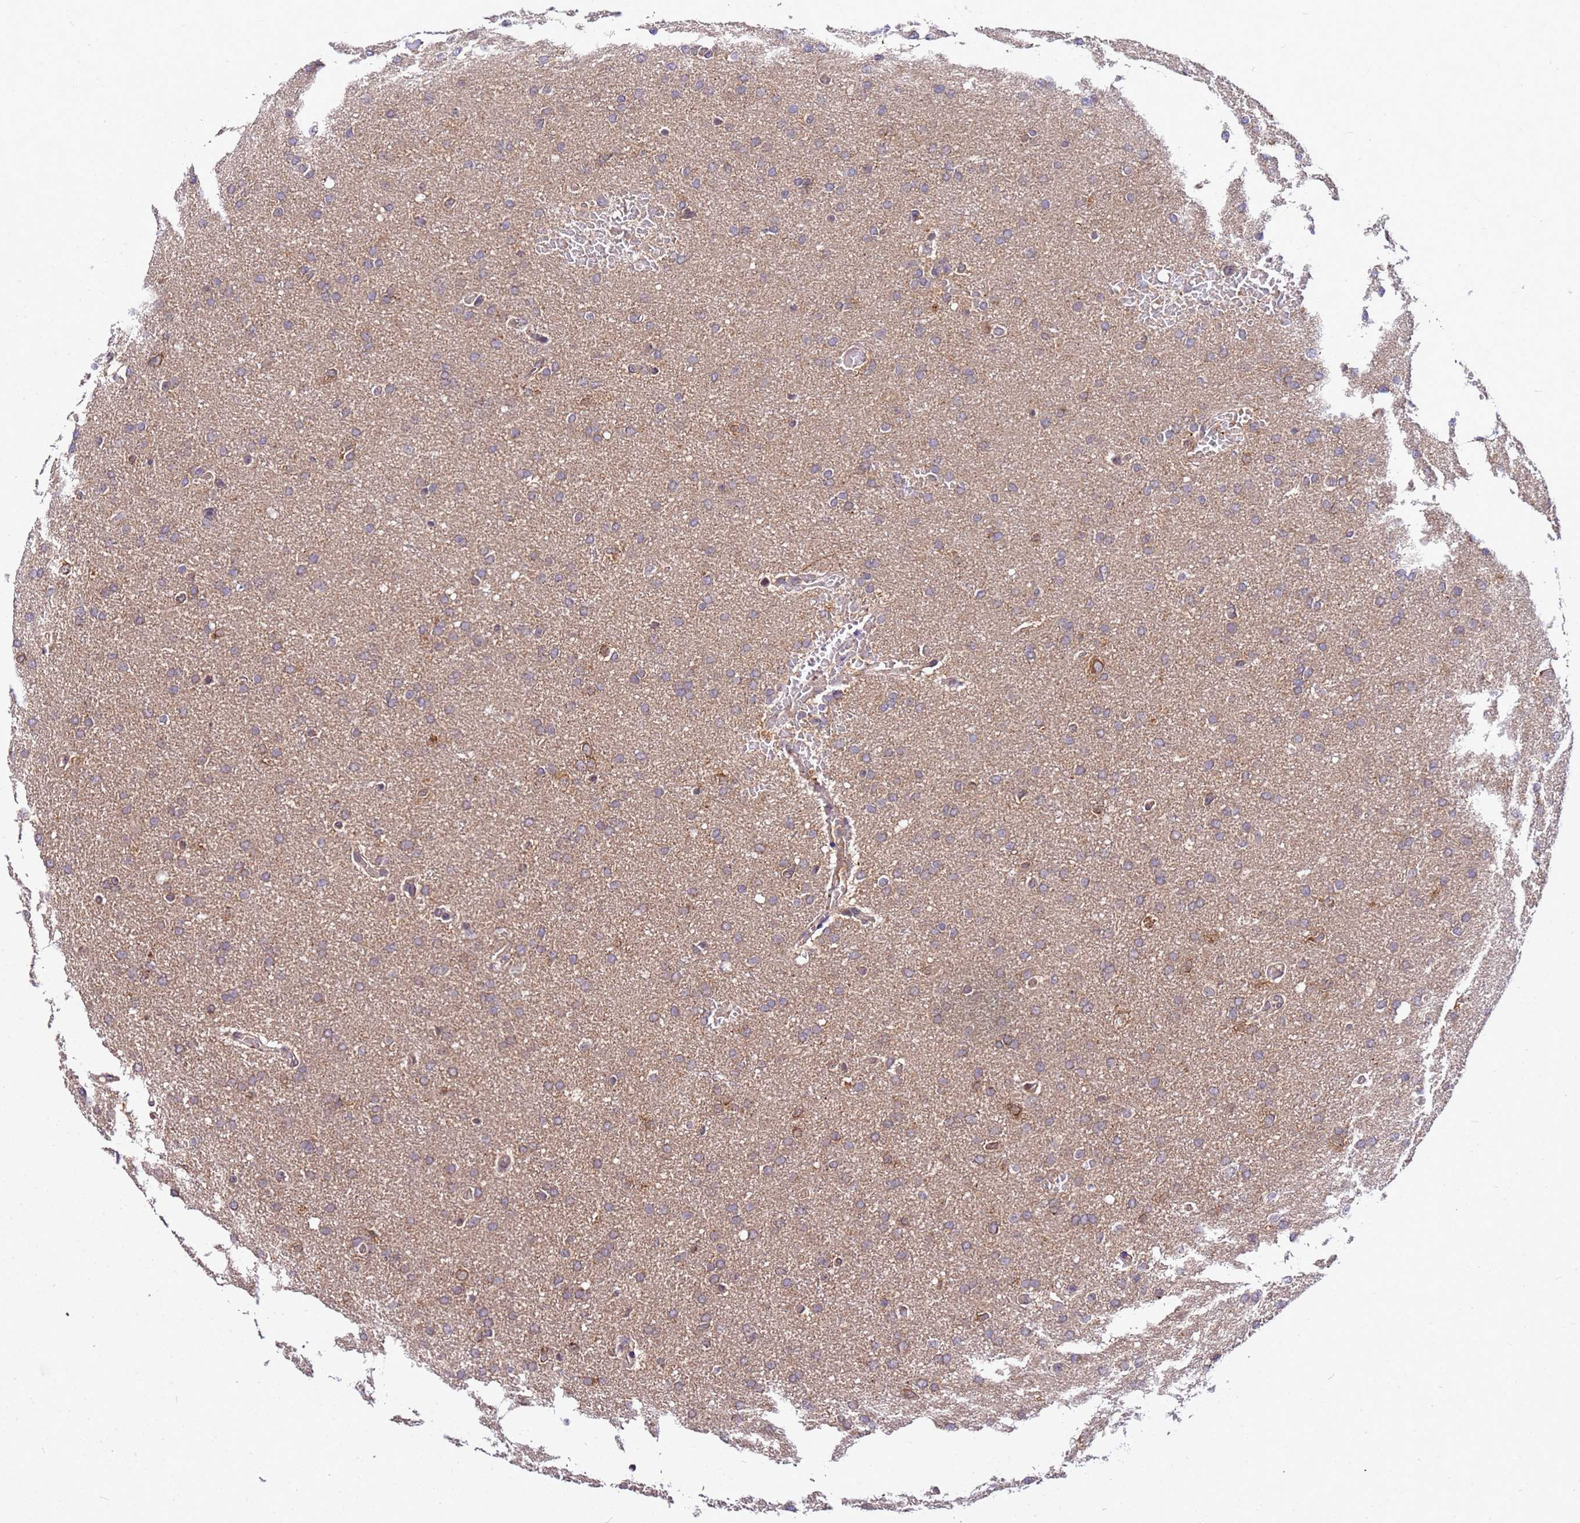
{"staining": {"intensity": "weak", "quantity": ">75%", "location": "cytoplasmic/membranous"}, "tissue": "glioma", "cell_type": "Tumor cells", "image_type": "cancer", "snomed": [{"axis": "morphology", "description": "Glioma, malignant, High grade"}, {"axis": "topography", "description": "Cerebral cortex"}], "caption": "About >75% of tumor cells in human high-grade glioma (malignant) display weak cytoplasmic/membranous protein staining as visualized by brown immunohistochemical staining.", "gene": "GSPT2", "patient": {"sex": "female", "age": 36}}